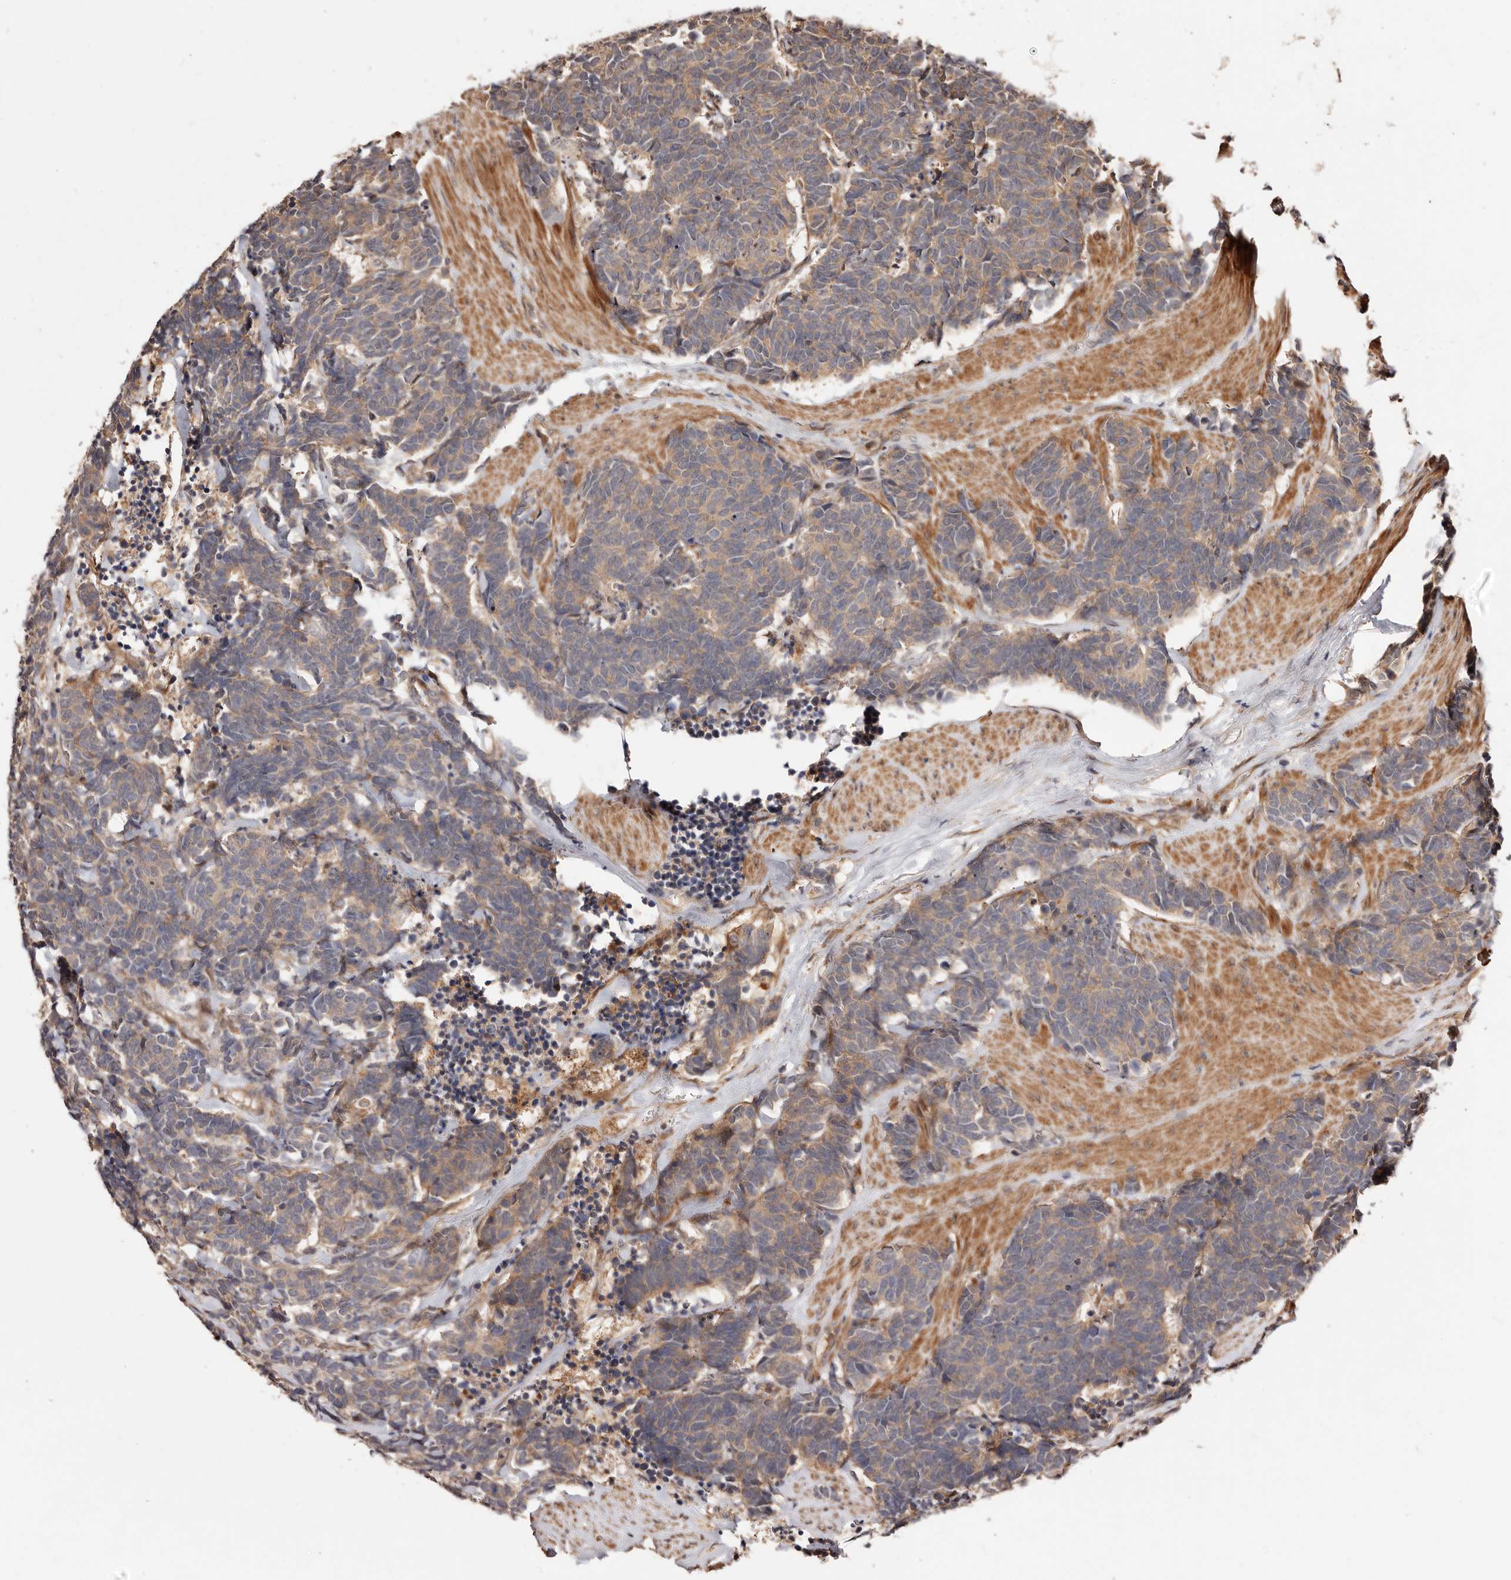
{"staining": {"intensity": "weak", "quantity": ">75%", "location": "cytoplasmic/membranous"}, "tissue": "carcinoid", "cell_type": "Tumor cells", "image_type": "cancer", "snomed": [{"axis": "morphology", "description": "Carcinoma, NOS"}, {"axis": "morphology", "description": "Carcinoid, malignant, NOS"}, {"axis": "topography", "description": "Urinary bladder"}], "caption": "This is an image of IHC staining of carcinoid, which shows weak staining in the cytoplasmic/membranous of tumor cells.", "gene": "PTPN22", "patient": {"sex": "male", "age": 57}}